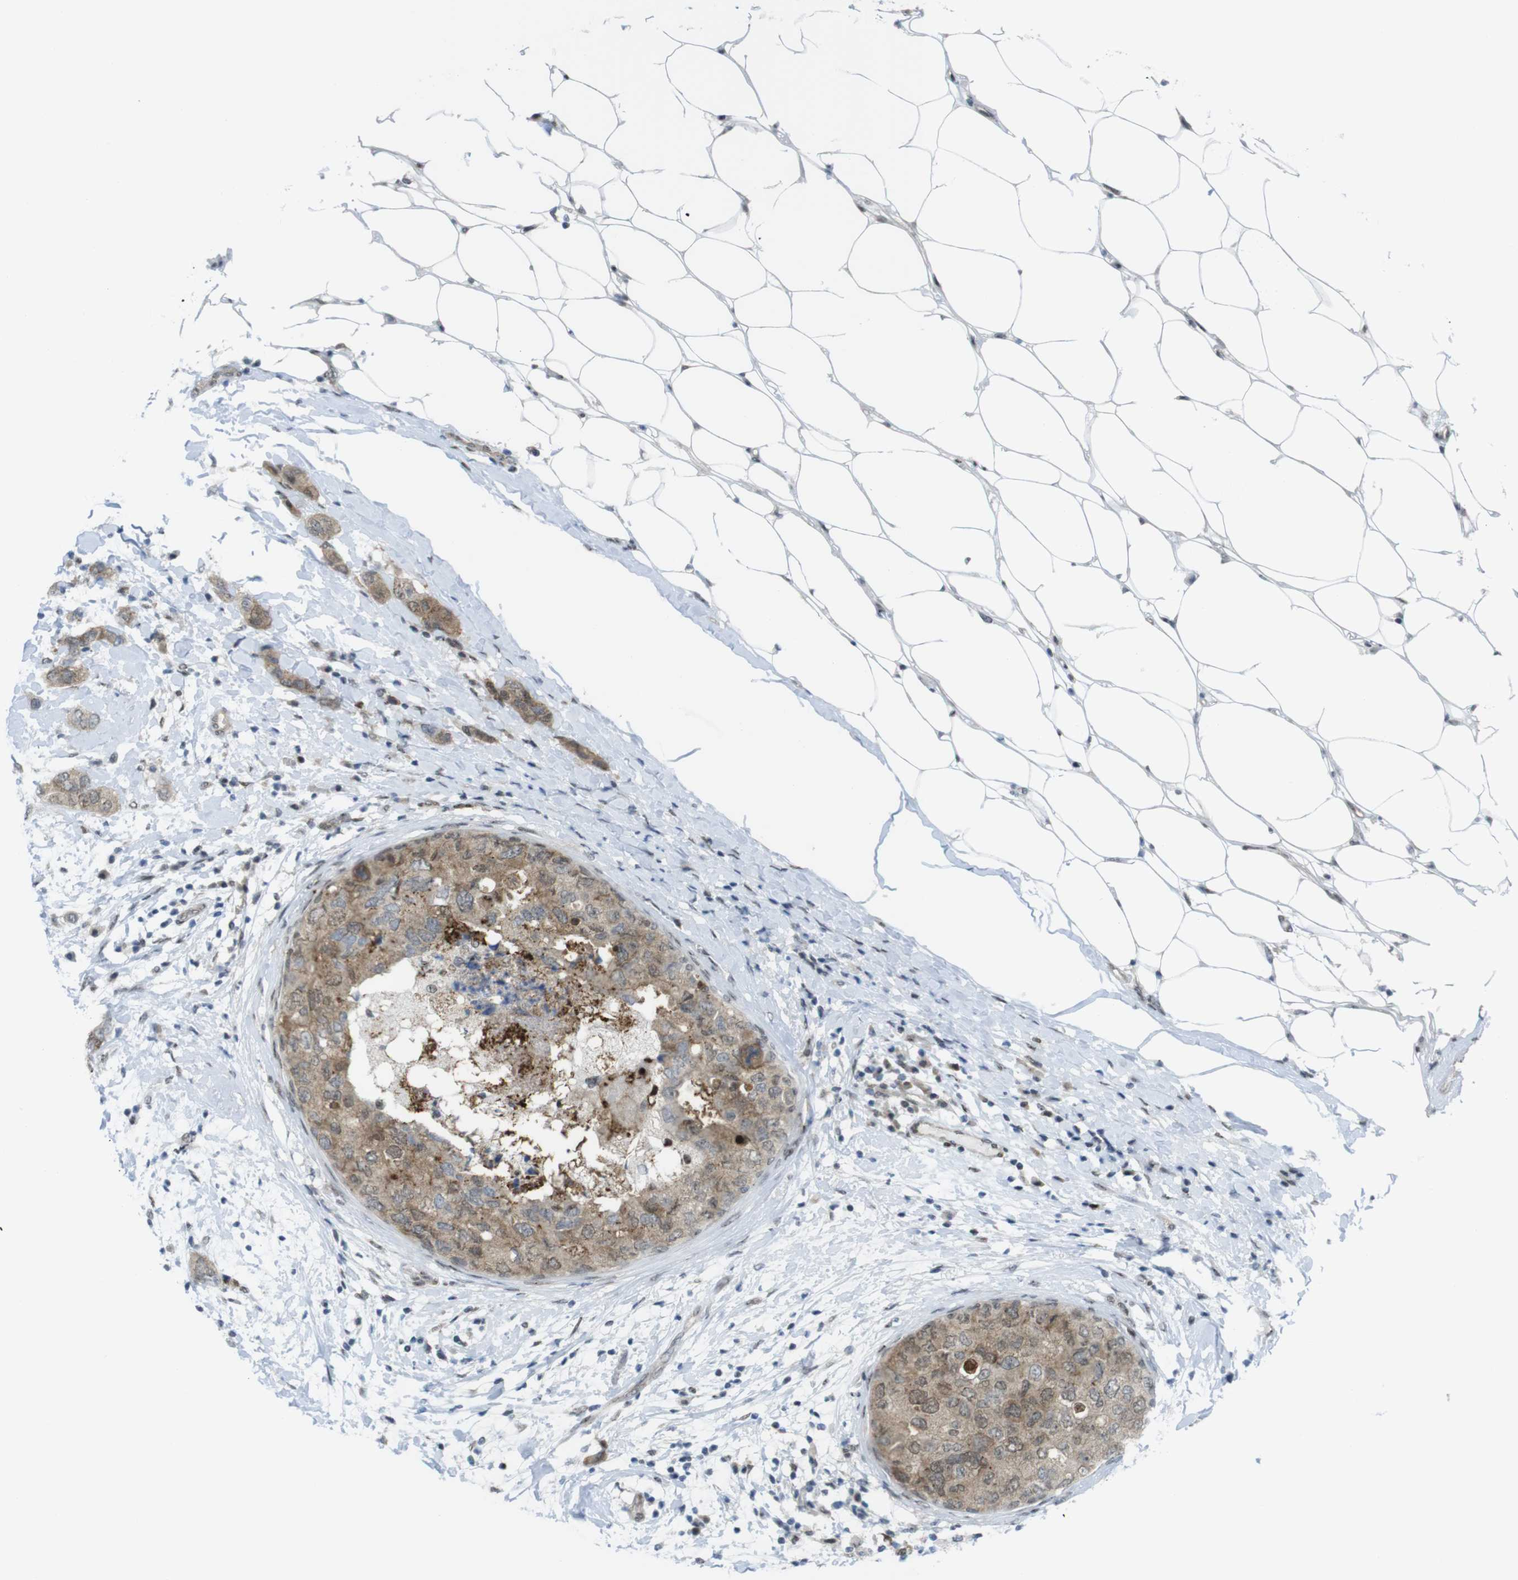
{"staining": {"intensity": "moderate", "quantity": ">75%", "location": "cytoplasmic/membranous,nuclear"}, "tissue": "breast cancer", "cell_type": "Tumor cells", "image_type": "cancer", "snomed": [{"axis": "morphology", "description": "Duct carcinoma"}, {"axis": "topography", "description": "Breast"}], "caption": "Immunohistochemical staining of breast cancer (infiltrating ductal carcinoma) demonstrates moderate cytoplasmic/membranous and nuclear protein expression in approximately >75% of tumor cells. (DAB (3,3'-diaminobenzidine) IHC with brightfield microscopy, high magnification).", "gene": "UBB", "patient": {"sex": "female", "age": 50}}